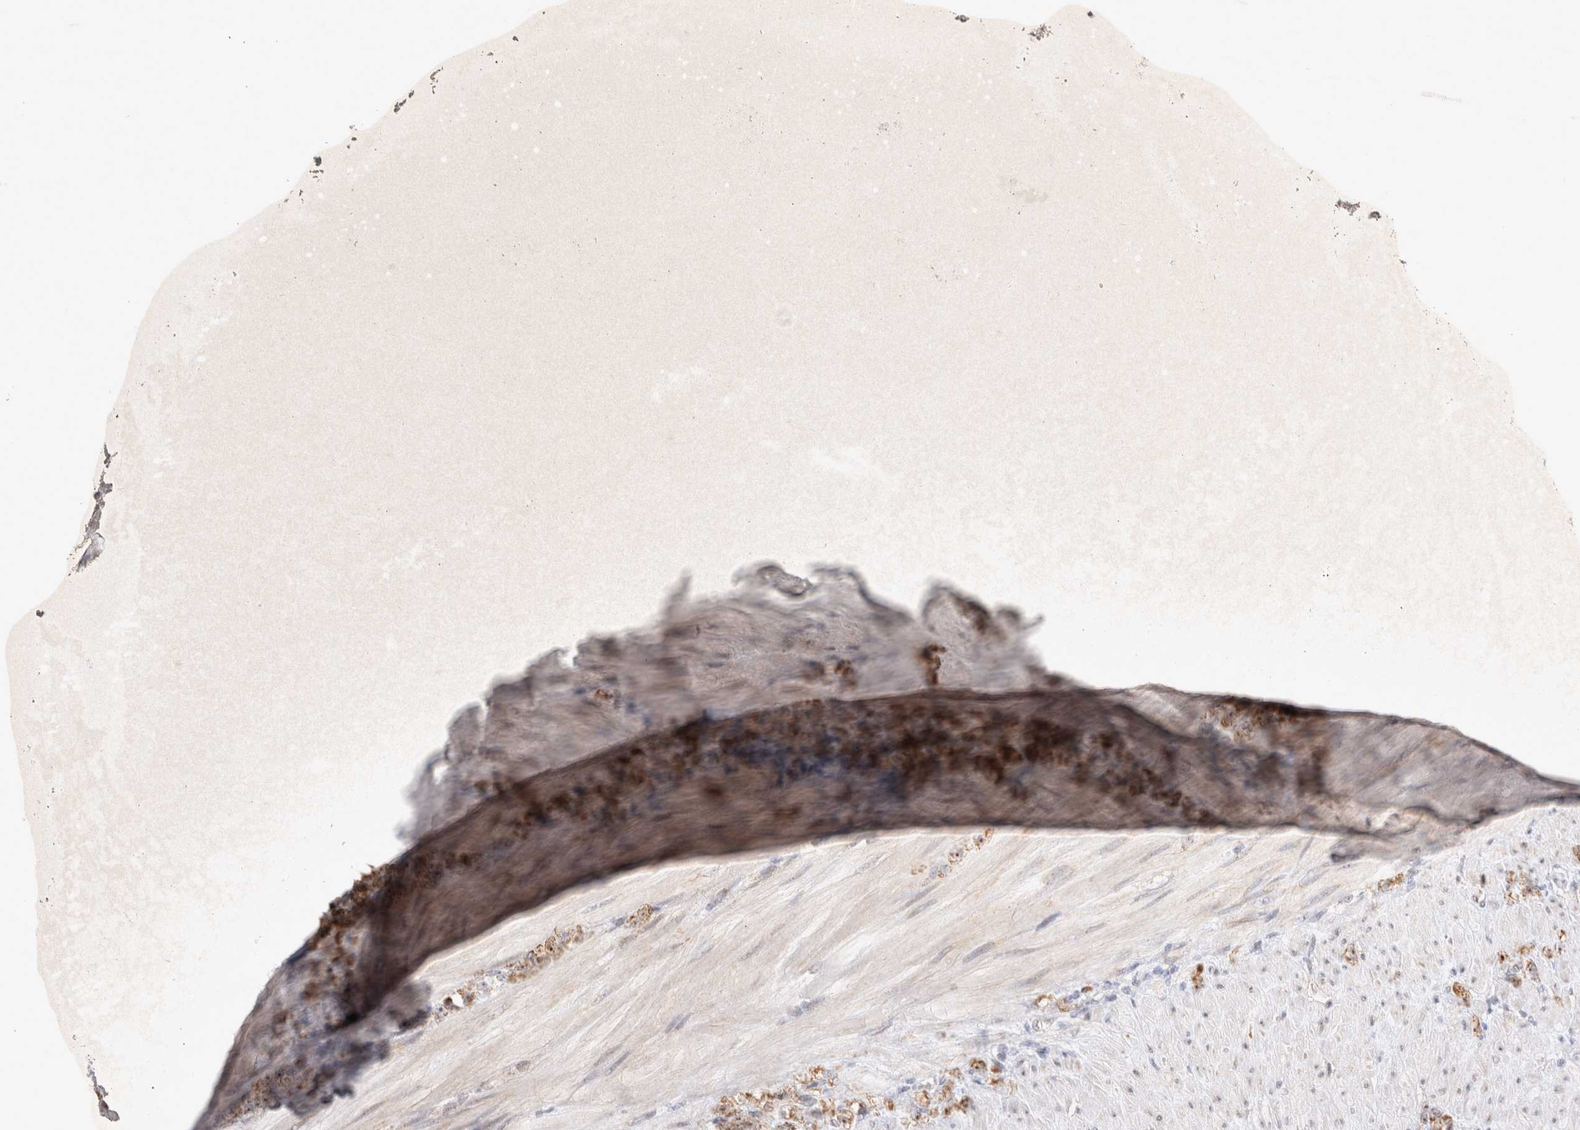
{"staining": {"intensity": "moderate", "quantity": ">75%", "location": "cytoplasmic/membranous,nuclear"}, "tissue": "stomach cancer", "cell_type": "Tumor cells", "image_type": "cancer", "snomed": [{"axis": "morphology", "description": "Normal tissue, NOS"}, {"axis": "morphology", "description": "Adenocarcinoma, NOS"}, {"axis": "topography", "description": "Stomach"}], "caption": "Immunohistochemical staining of human stomach cancer (adenocarcinoma) shows medium levels of moderate cytoplasmic/membranous and nuclear positivity in about >75% of tumor cells.", "gene": "MRPL37", "patient": {"sex": "male", "age": 82}}